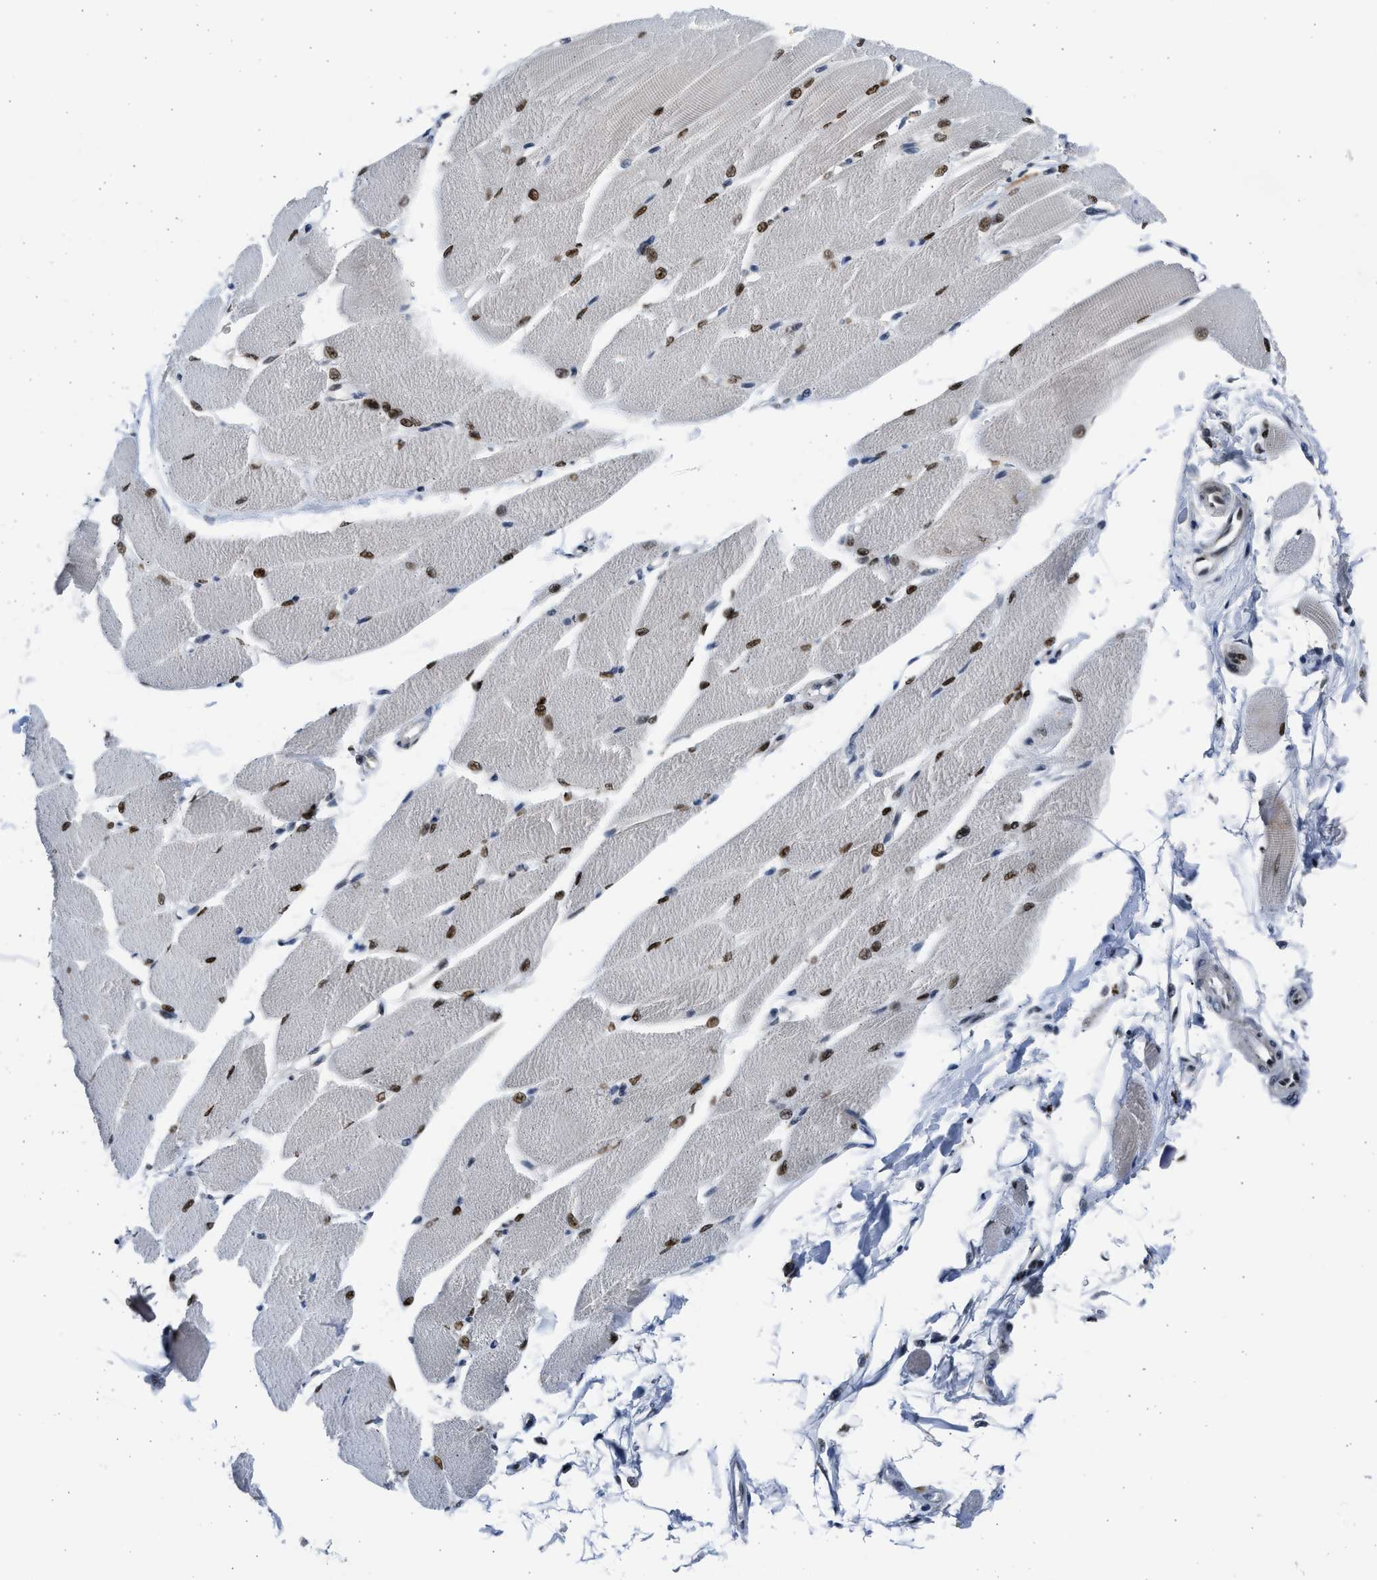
{"staining": {"intensity": "moderate", "quantity": ">75%", "location": "nuclear"}, "tissue": "skeletal muscle", "cell_type": "Myocytes", "image_type": "normal", "snomed": [{"axis": "morphology", "description": "Normal tissue, NOS"}, {"axis": "topography", "description": "Skeletal muscle"}, {"axis": "topography", "description": "Peripheral nerve tissue"}], "caption": "This is an image of immunohistochemistry (IHC) staining of normal skeletal muscle, which shows moderate staining in the nuclear of myocytes.", "gene": "HMGN3", "patient": {"sex": "female", "age": 84}}